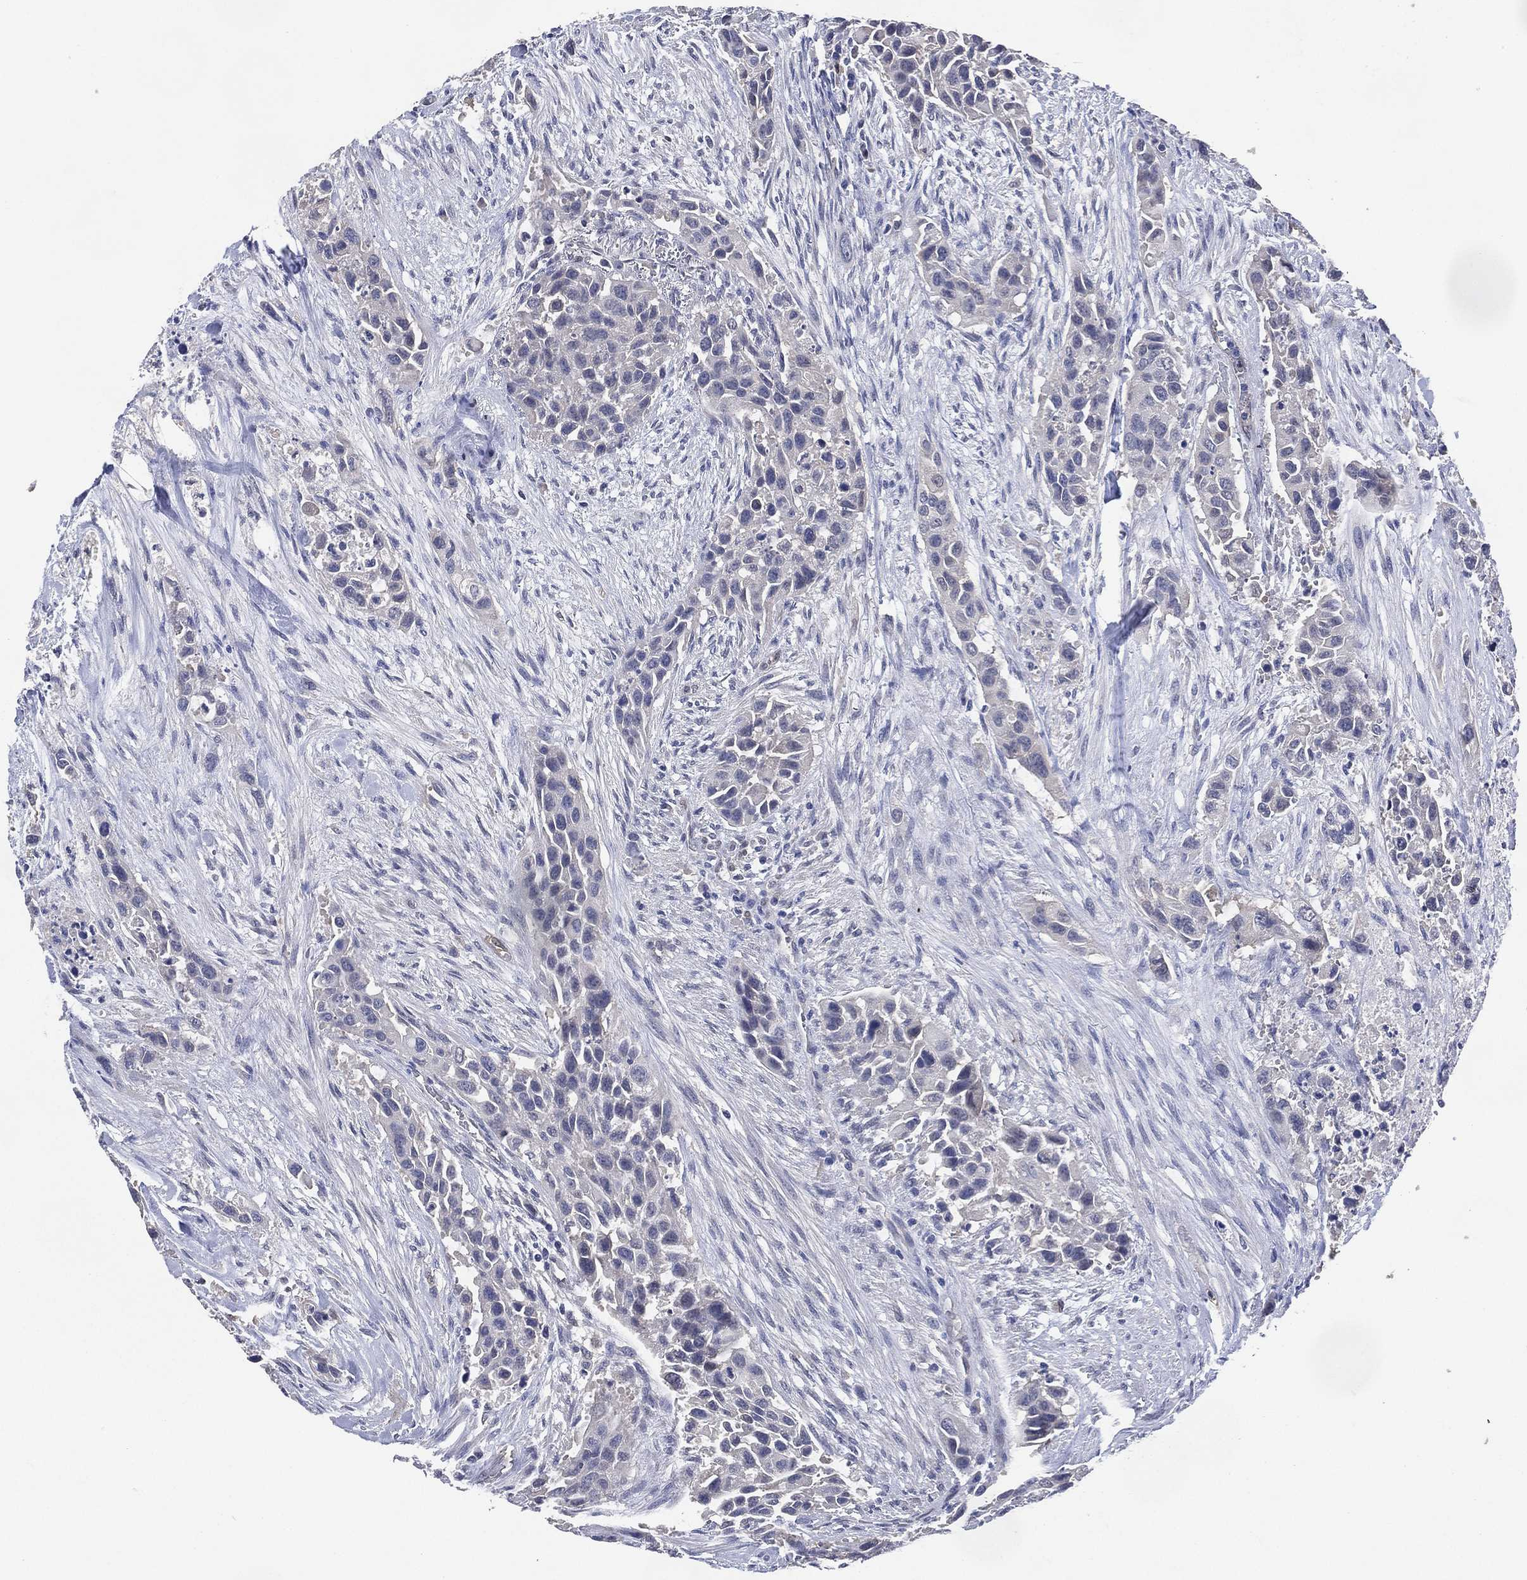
{"staining": {"intensity": "negative", "quantity": "none", "location": "none"}, "tissue": "urothelial cancer", "cell_type": "Tumor cells", "image_type": "cancer", "snomed": [{"axis": "morphology", "description": "Urothelial carcinoma, High grade"}, {"axis": "topography", "description": "Urinary bladder"}], "caption": "There is no significant positivity in tumor cells of urothelial cancer.", "gene": "AK1", "patient": {"sex": "female", "age": 73}}